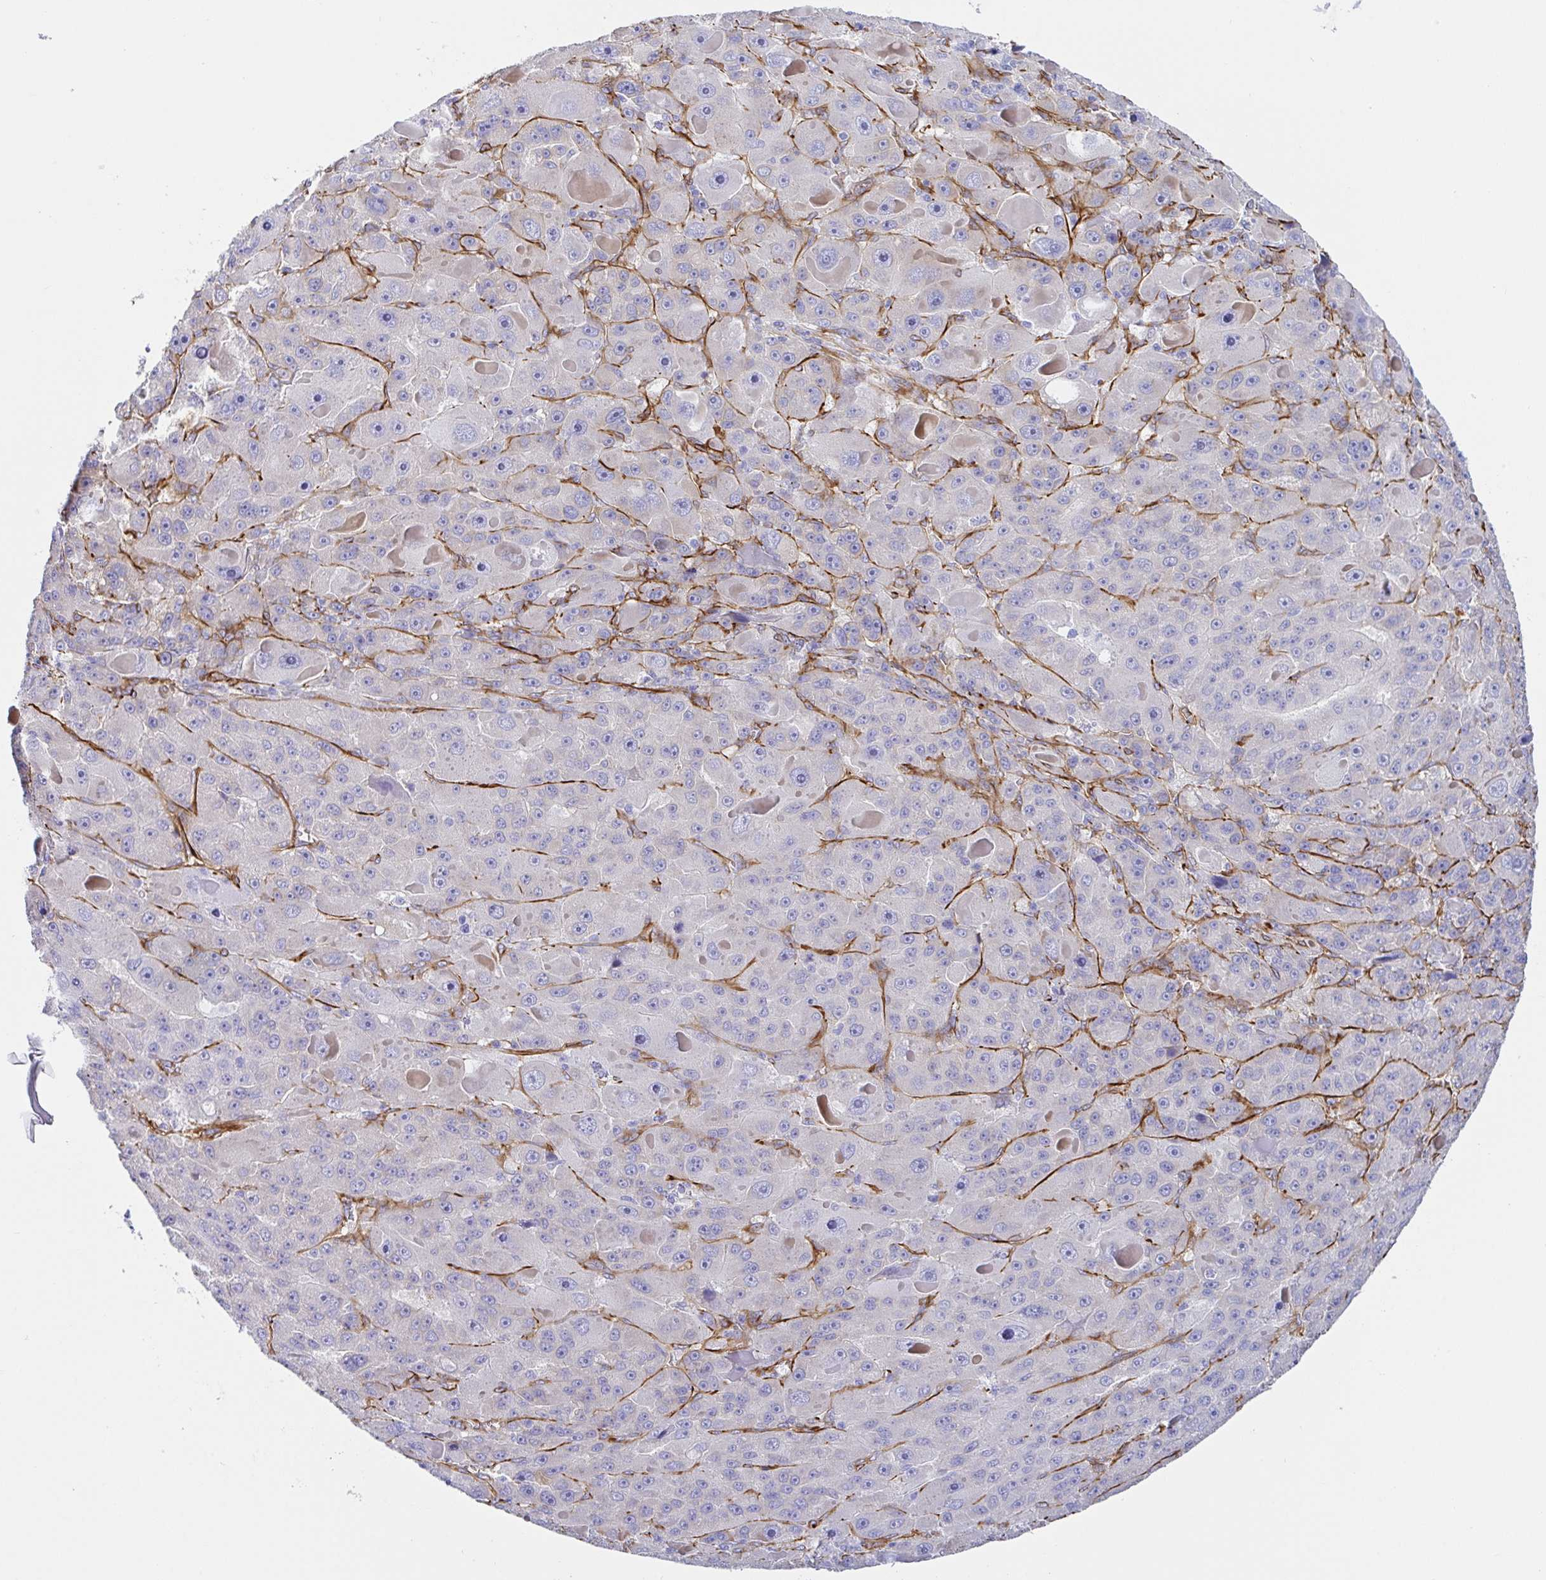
{"staining": {"intensity": "negative", "quantity": "none", "location": "none"}, "tissue": "liver cancer", "cell_type": "Tumor cells", "image_type": "cancer", "snomed": [{"axis": "morphology", "description": "Carcinoma, Hepatocellular, NOS"}, {"axis": "topography", "description": "Liver"}], "caption": "This is a image of IHC staining of hepatocellular carcinoma (liver), which shows no staining in tumor cells.", "gene": "DOCK1", "patient": {"sex": "male", "age": 76}}